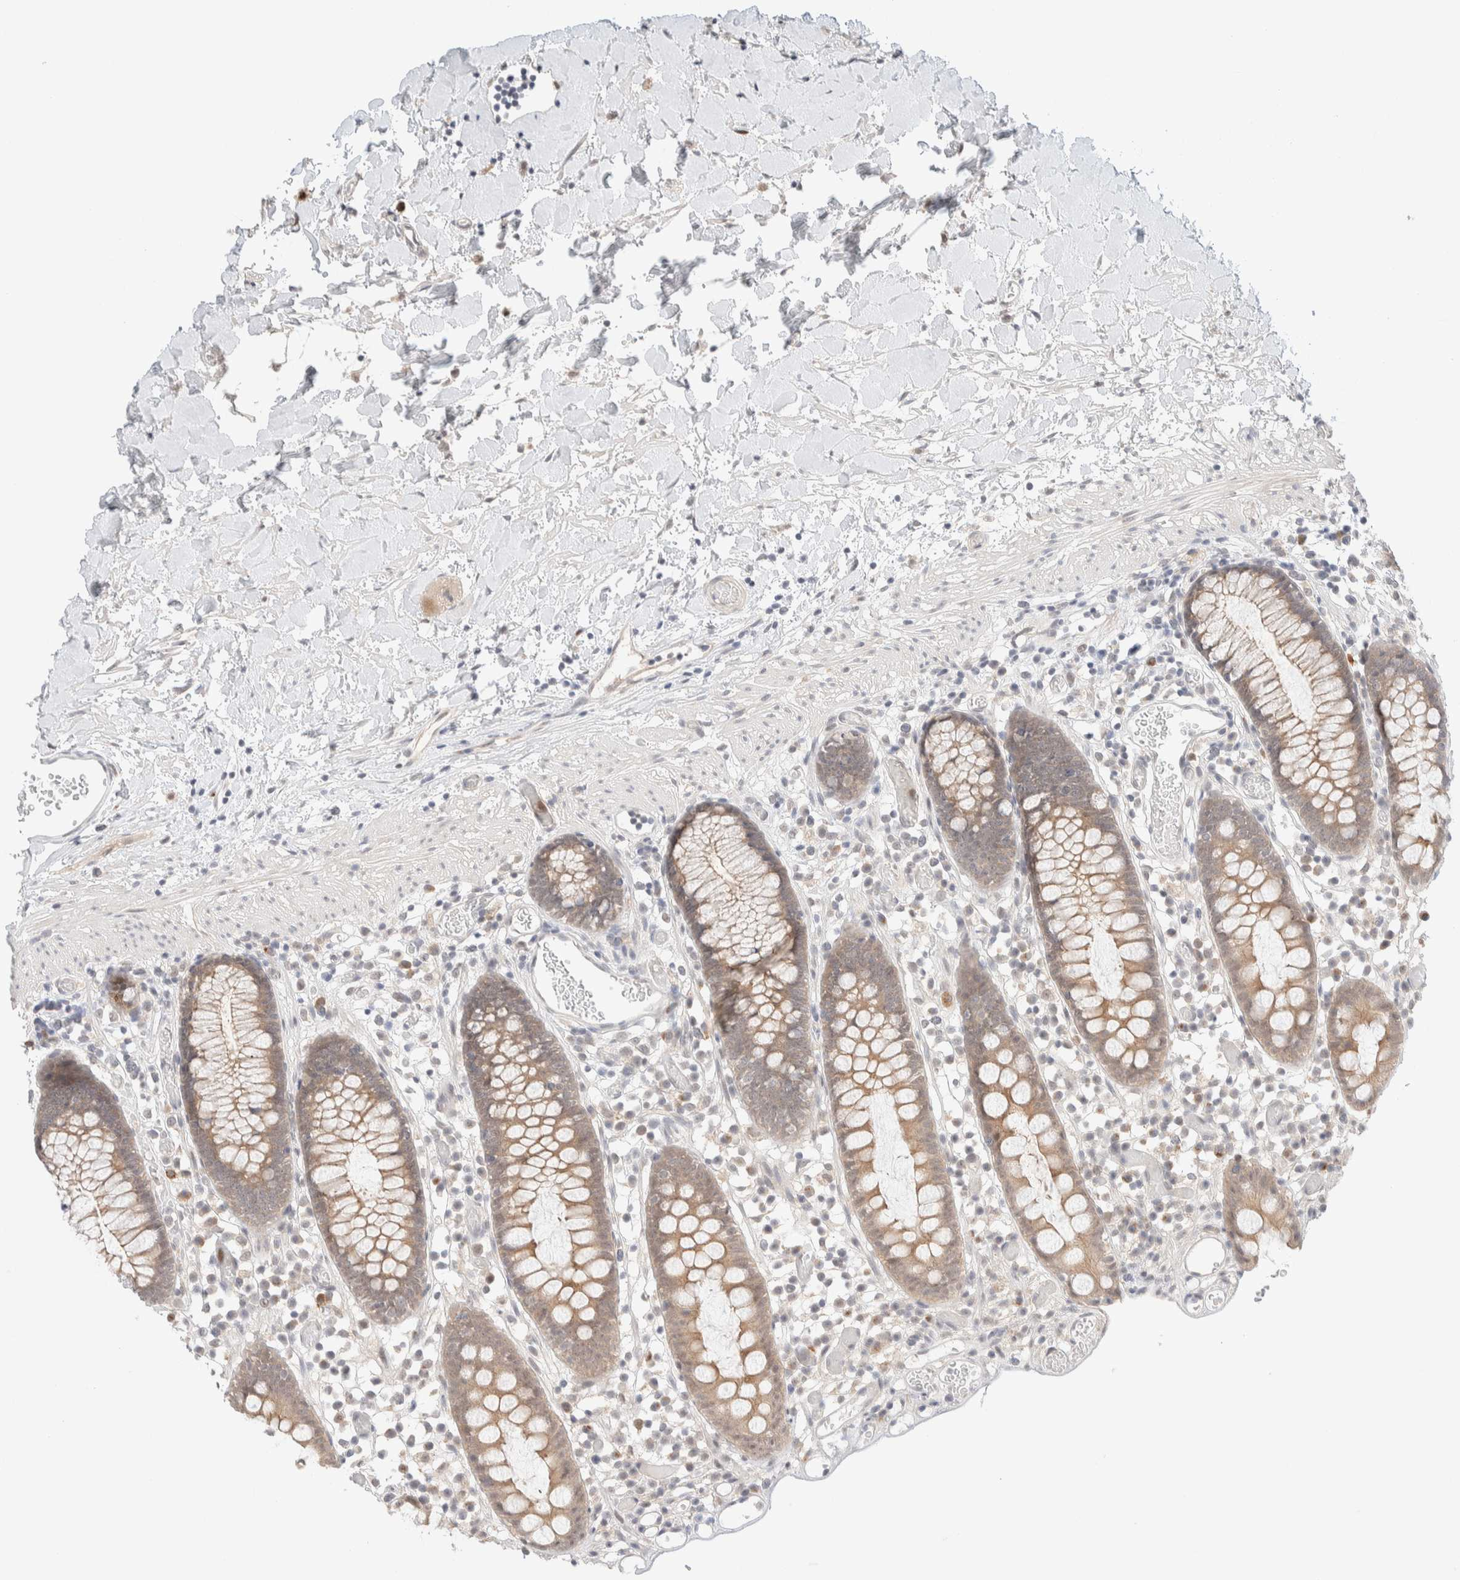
{"staining": {"intensity": "negative", "quantity": "none", "location": "none"}, "tissue": "colon", "cell_type": "Endothelial cells", "image_type": "normal", "snomed": [{"axis": "morphology", "description": "Normal tissue, NOS"}, {"axis": "topography", "description": "Colon"}], "caption": "This is an IHC histopathology image of normal human colon. There is no positivity in endothelial cells.", "gene": "CHKA", "patient": {"sex": "male", "age": 14}}